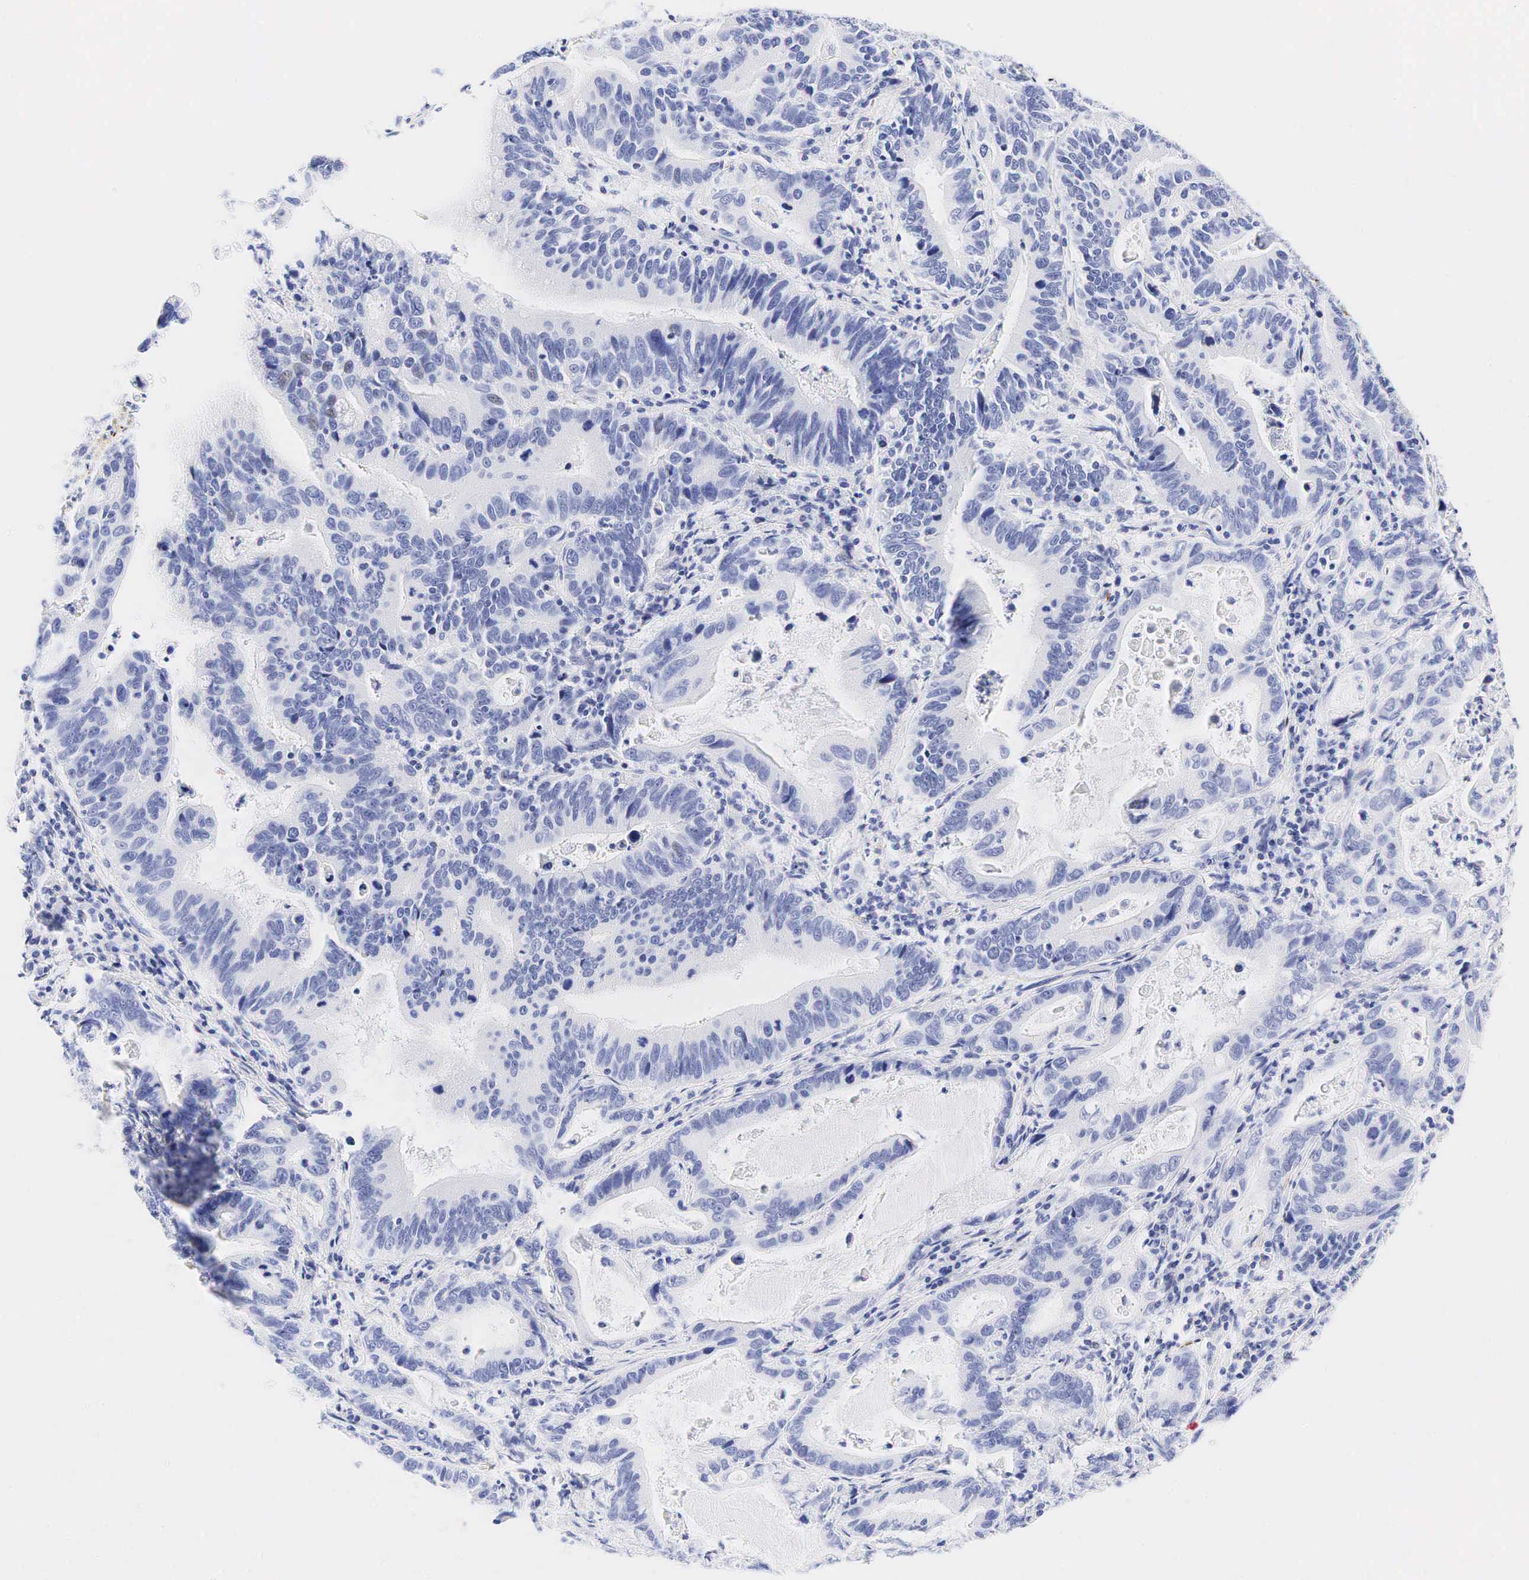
{"staining": {"intensity": "negative", "quantity": "none", "location": "none"}, "tissue": "stomach cancer", "cell_type": "Tumor cells", "image_type": "cancer", "snomed": [{"axis": "morphology", "description": "Adenocarcinoma, NOS"}, {"axis": "topography", "description": "Stomach, upper"}], "caption": "Human adenocarcinoma (stomach) stained for a protein using IHC displays no expression in tumor cells.", "gene": "CALD1", "patient": {"sex": "male", "age": 63}}